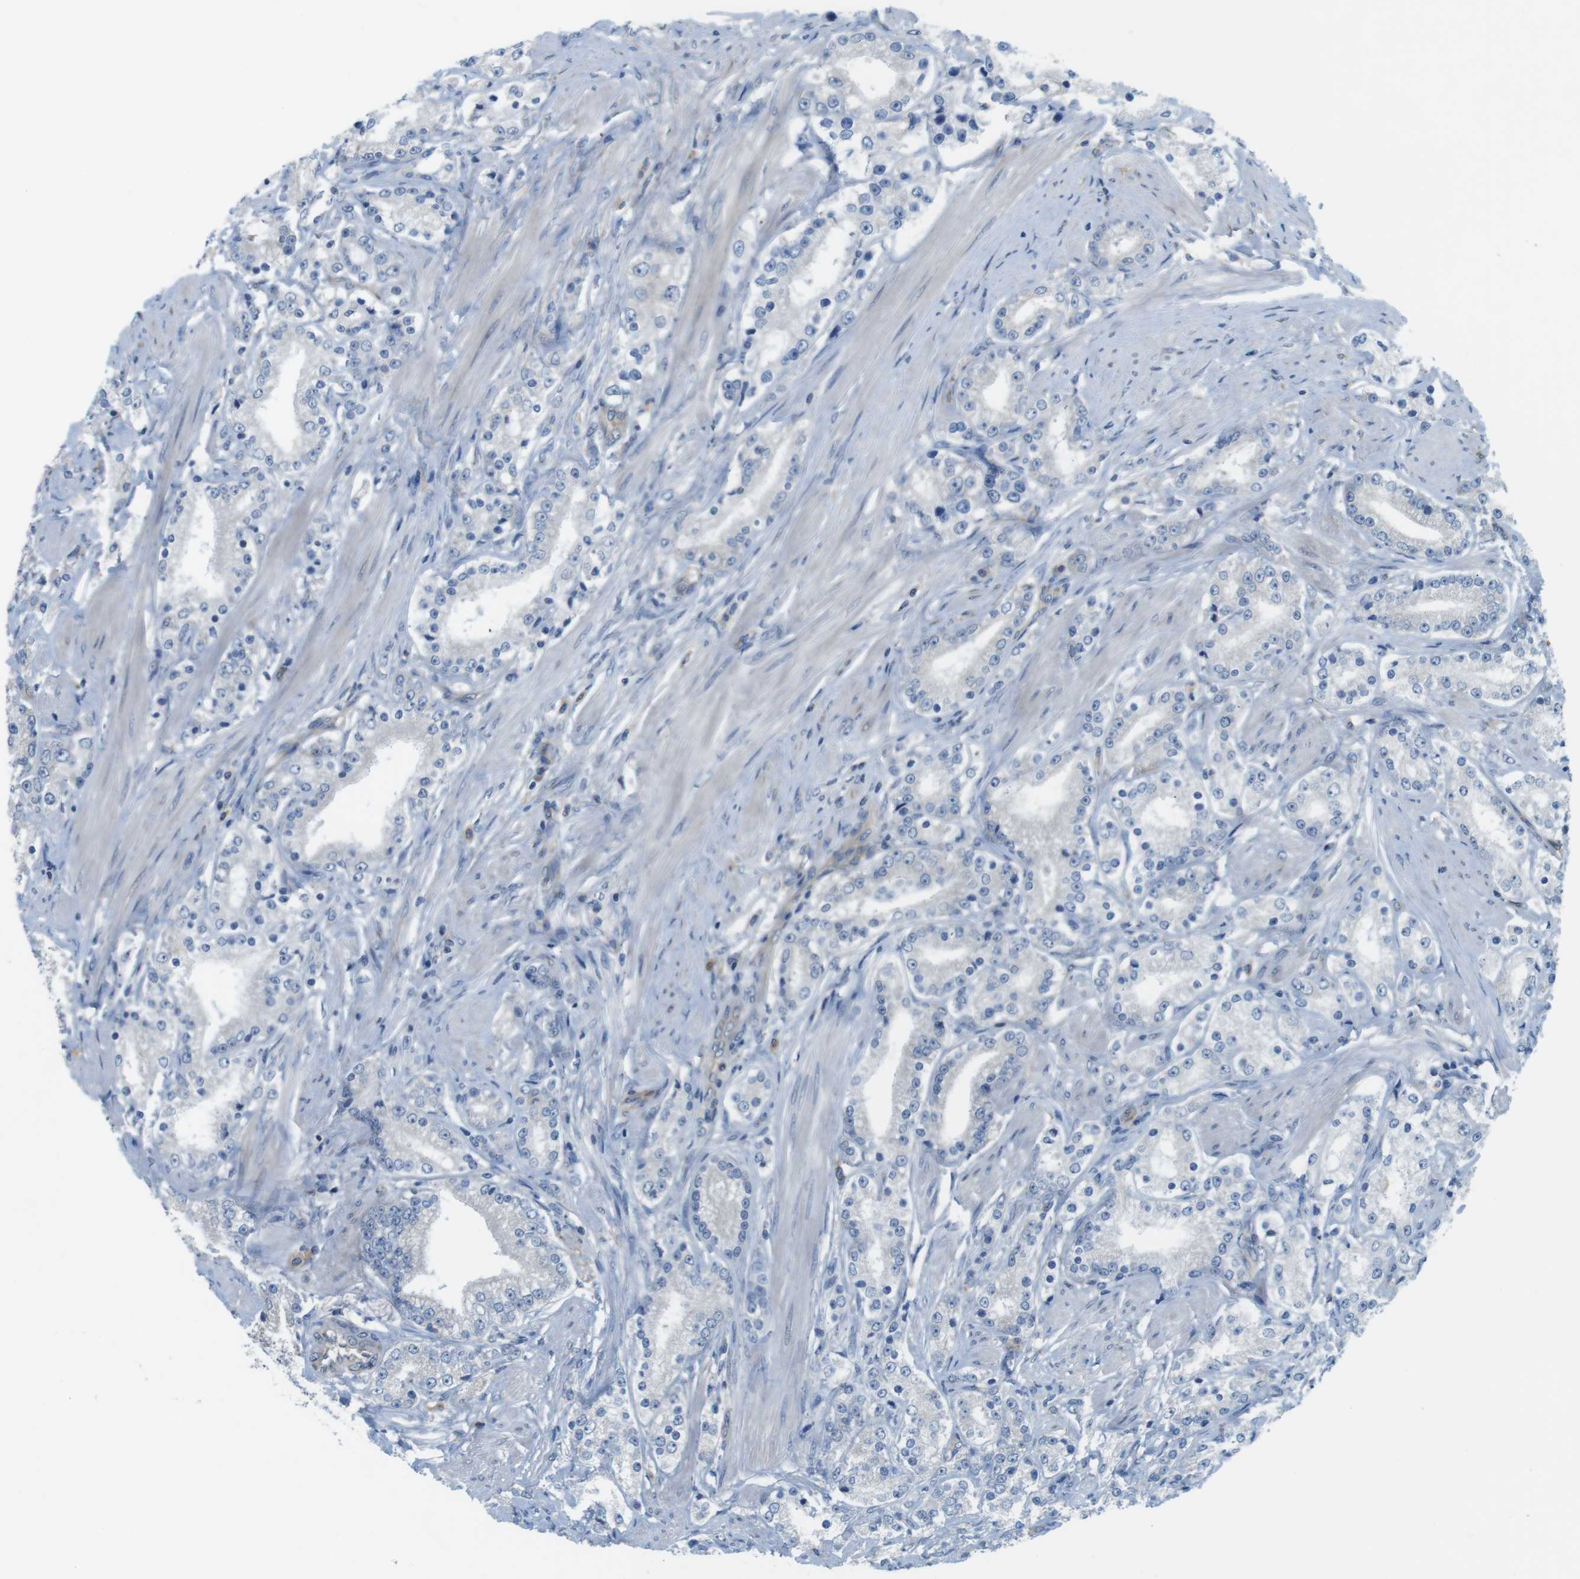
{"staining": {"intensity": "negative", "quantity": "none", "location": "none"}, "tissue": "prostate cancer", "cell_type": "Tumor cells", "image_type": "cancer", "snomed": [{"axis": "morphology", "description": "Adenocarcinoma, Low grade"}, {"axis": "topography", "description": "Prostate"}], "caption": "The micrograph exhibits no staining of tumor cells in low-grade adenocarcinoma (prostate).", "gene": "DCLK1", "patient": {"sex": "male", "age": 63}}